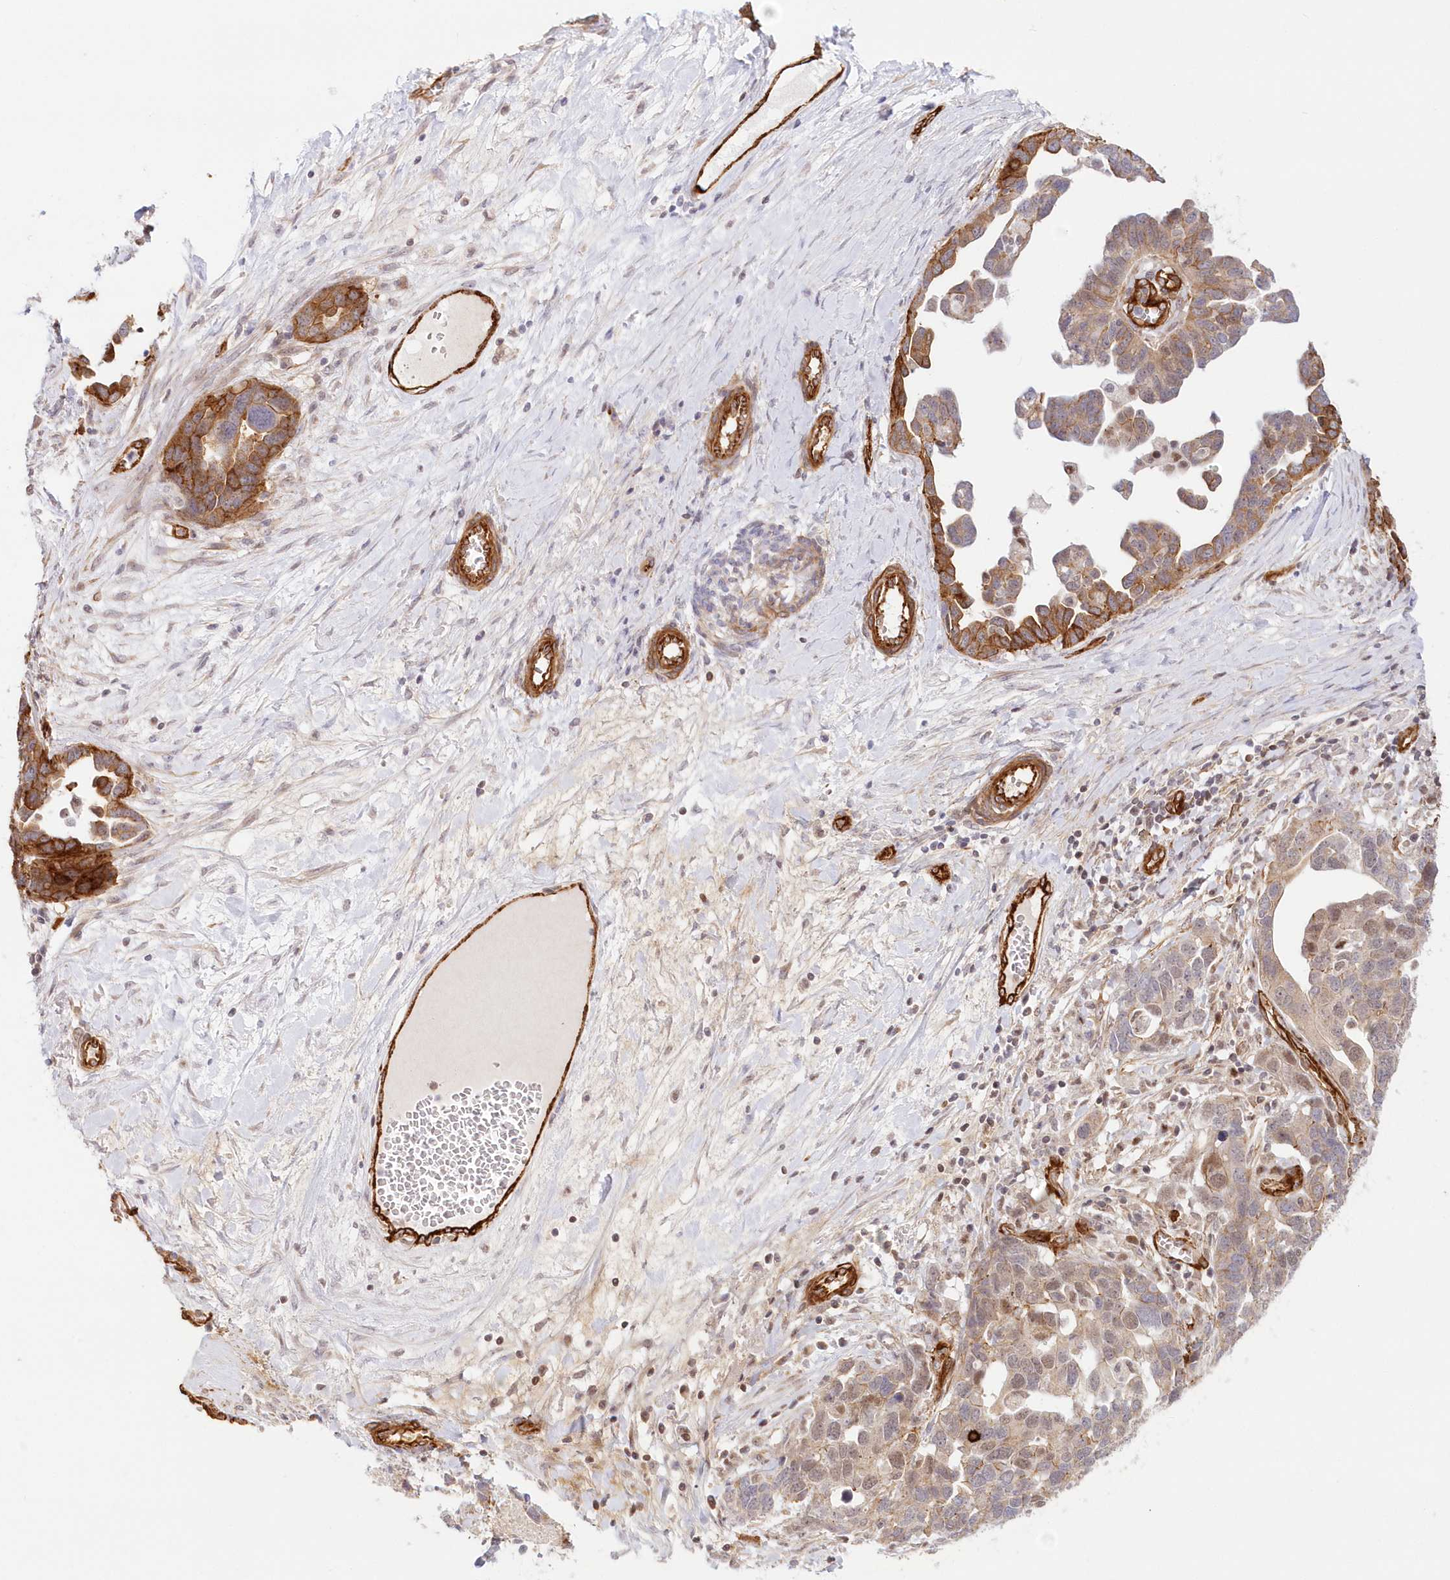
{"staining": {"intensity": "moderate", "quantity": ">75%", "location": "cytoplasmic/membranous"}, "tissue": "ovarian cancer", "cell_type": "Tumor cells", "image_type": "cancer", "snomed": [{"axis": "morphology", "description": "Cystadenocarcinoma, serous, NOS"}, {"axis": "topography", "description": "Ovary"}], "caption": "The immunohistochemical stain highlights moderate cytoplasmic/membranous staining in tumor cells of ovarian cancer tissue. The protein of interest is shown in brown color, while the nuclei are stained blue.", "gene": "AFAP1L2", "patient": {"sex": "female", "age": 54}}